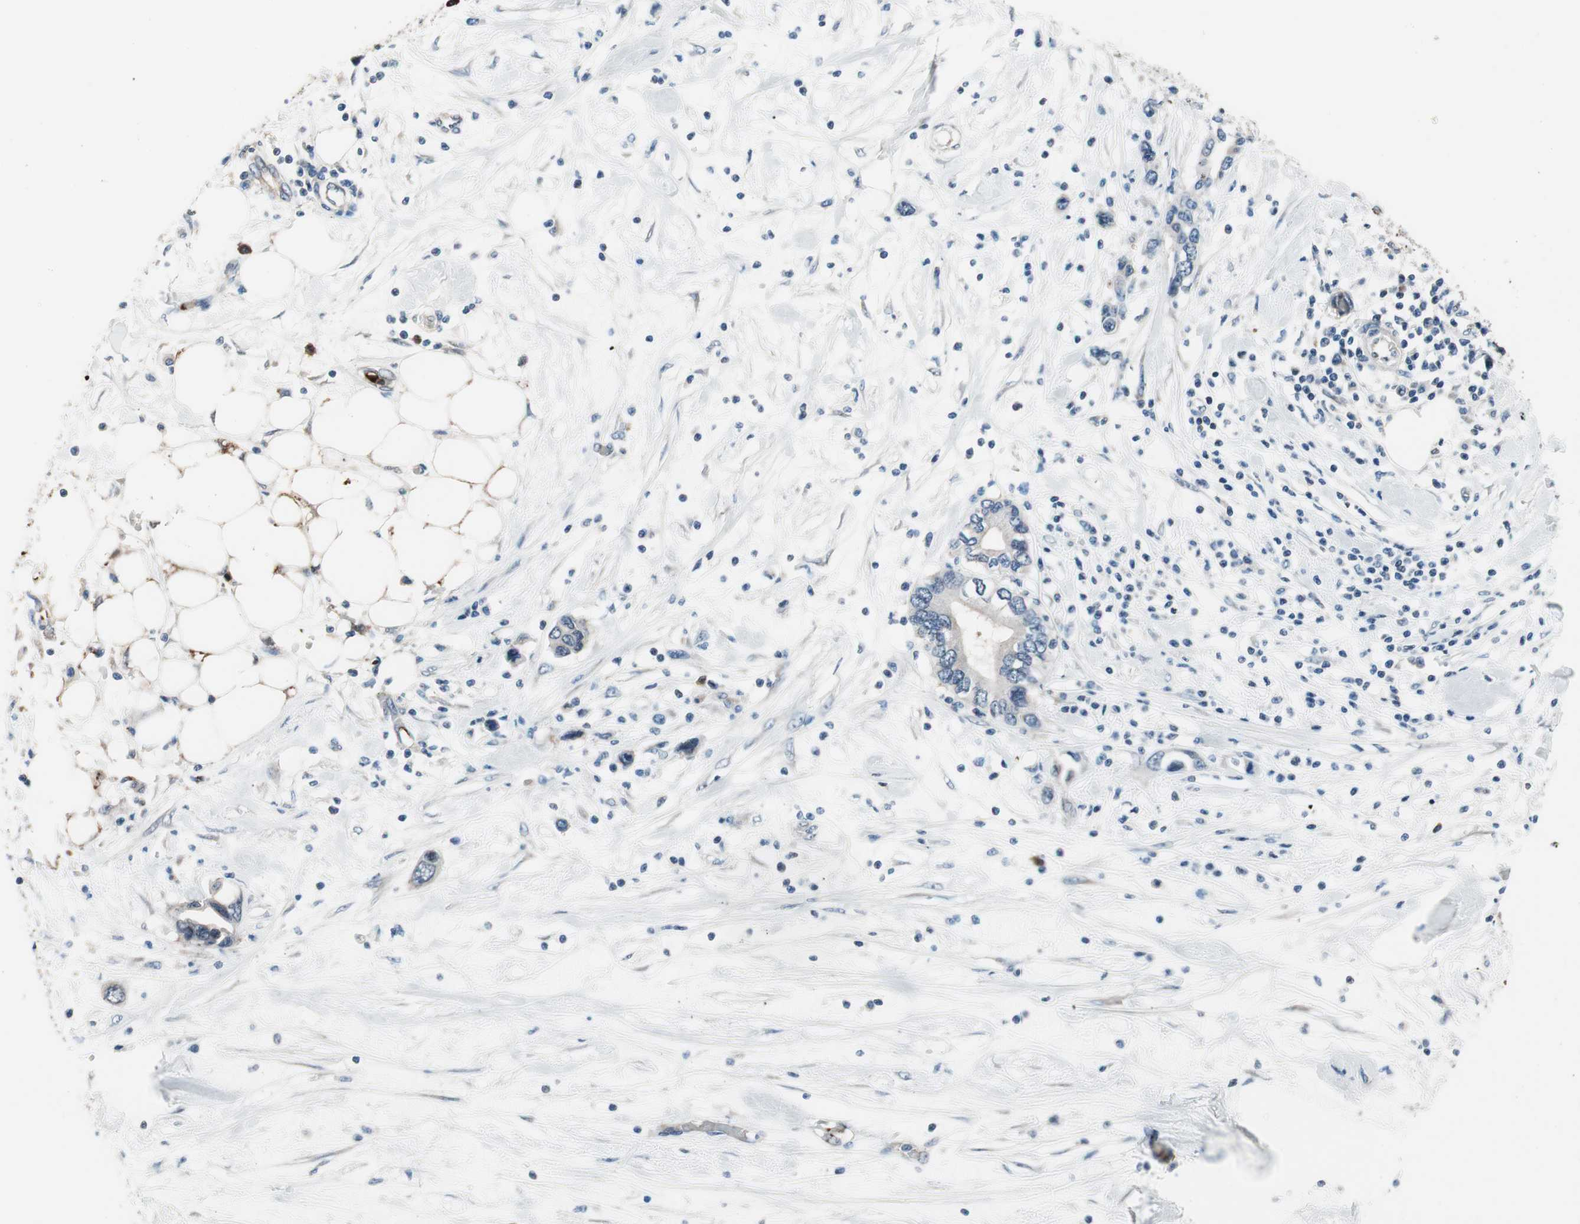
{"staining": {"intensity": "negative", "quantity": "none", "location": "none"}, "tissue": "pancreatic cancer", "cell_type": "Tumor cells", "image_type": "cancer", "snomed": [{"axis": "morphology", "description": "Adenocarcinoma, NOS"}, {"axis": "topography", "description": "Pancreas"}], "caption": "DAB immunohistochemical staining of human pancreatic cancer (adenocarcinoma) demonstrates no significant expression in tumor cells.", "gene": "PRDX2", "patient": {"sex": "female", "age": 57}}